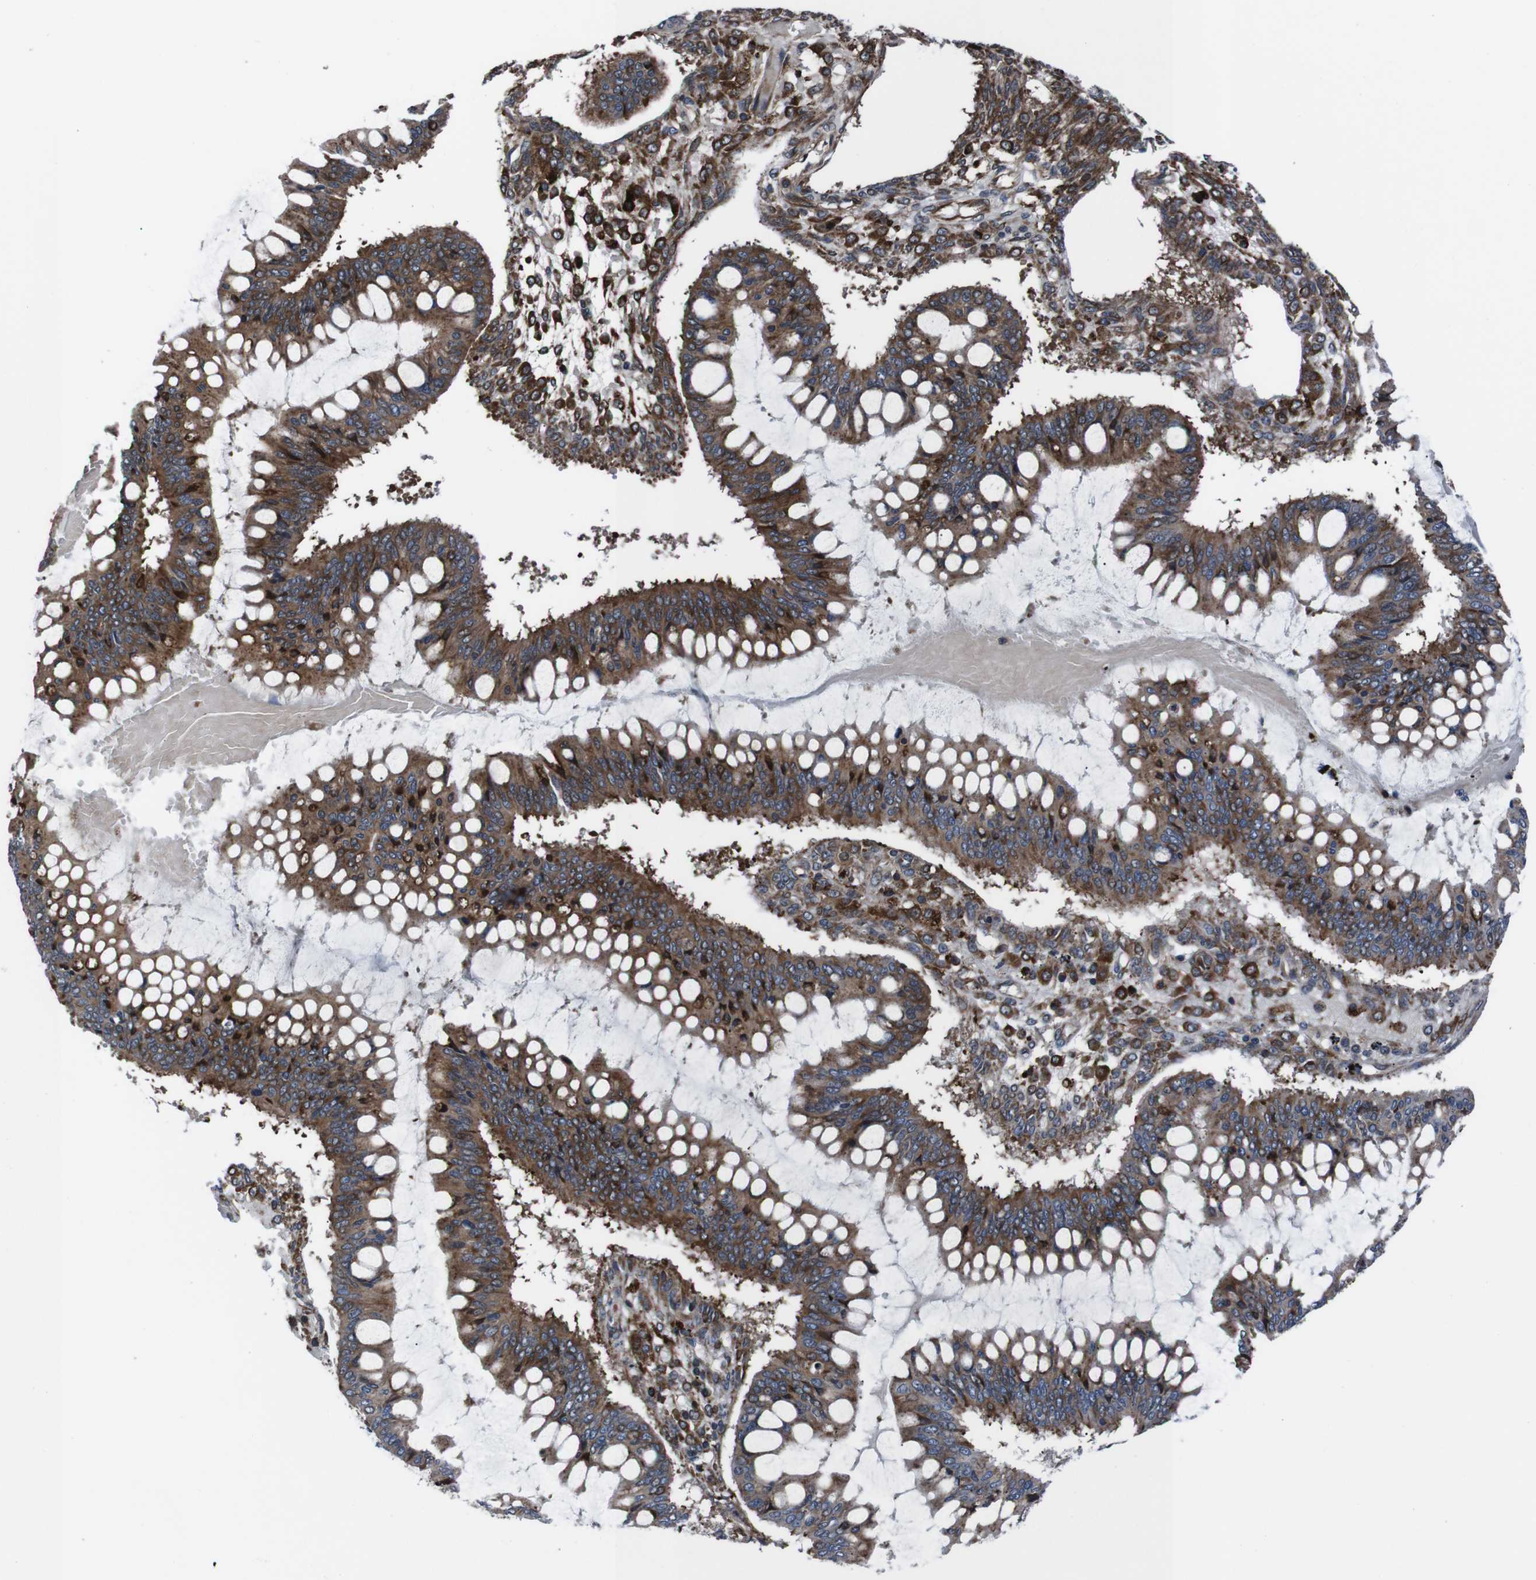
{"staining": {"intensity": "moderate", "quantity": ">75%", "location": "cytoplasmic/membranous"}, "tissue": "ovarian cancer", "cell_type": "Tumor cells", "image_type": "cancer", "snomed": [{"axis": "morphology", "description": "Cystadenocarcinoma, mucinous, NOS"}, {"axis": "topography", "description": "Ovary"}], "caption": "High-magnification brightfield microscopy of ovarian mucinous cystadenocarcinoma stained with DAB (3,3'-diaminobenzidine) (brown) and counterstained with hematoxylin (blue). tumor cells exhibit moderate cytoplasmic/membranous positivity is appreciated in approximately>75% of cells.", "gene": "EIF4A2", "patient": {"sex": "female", "age": 73}}